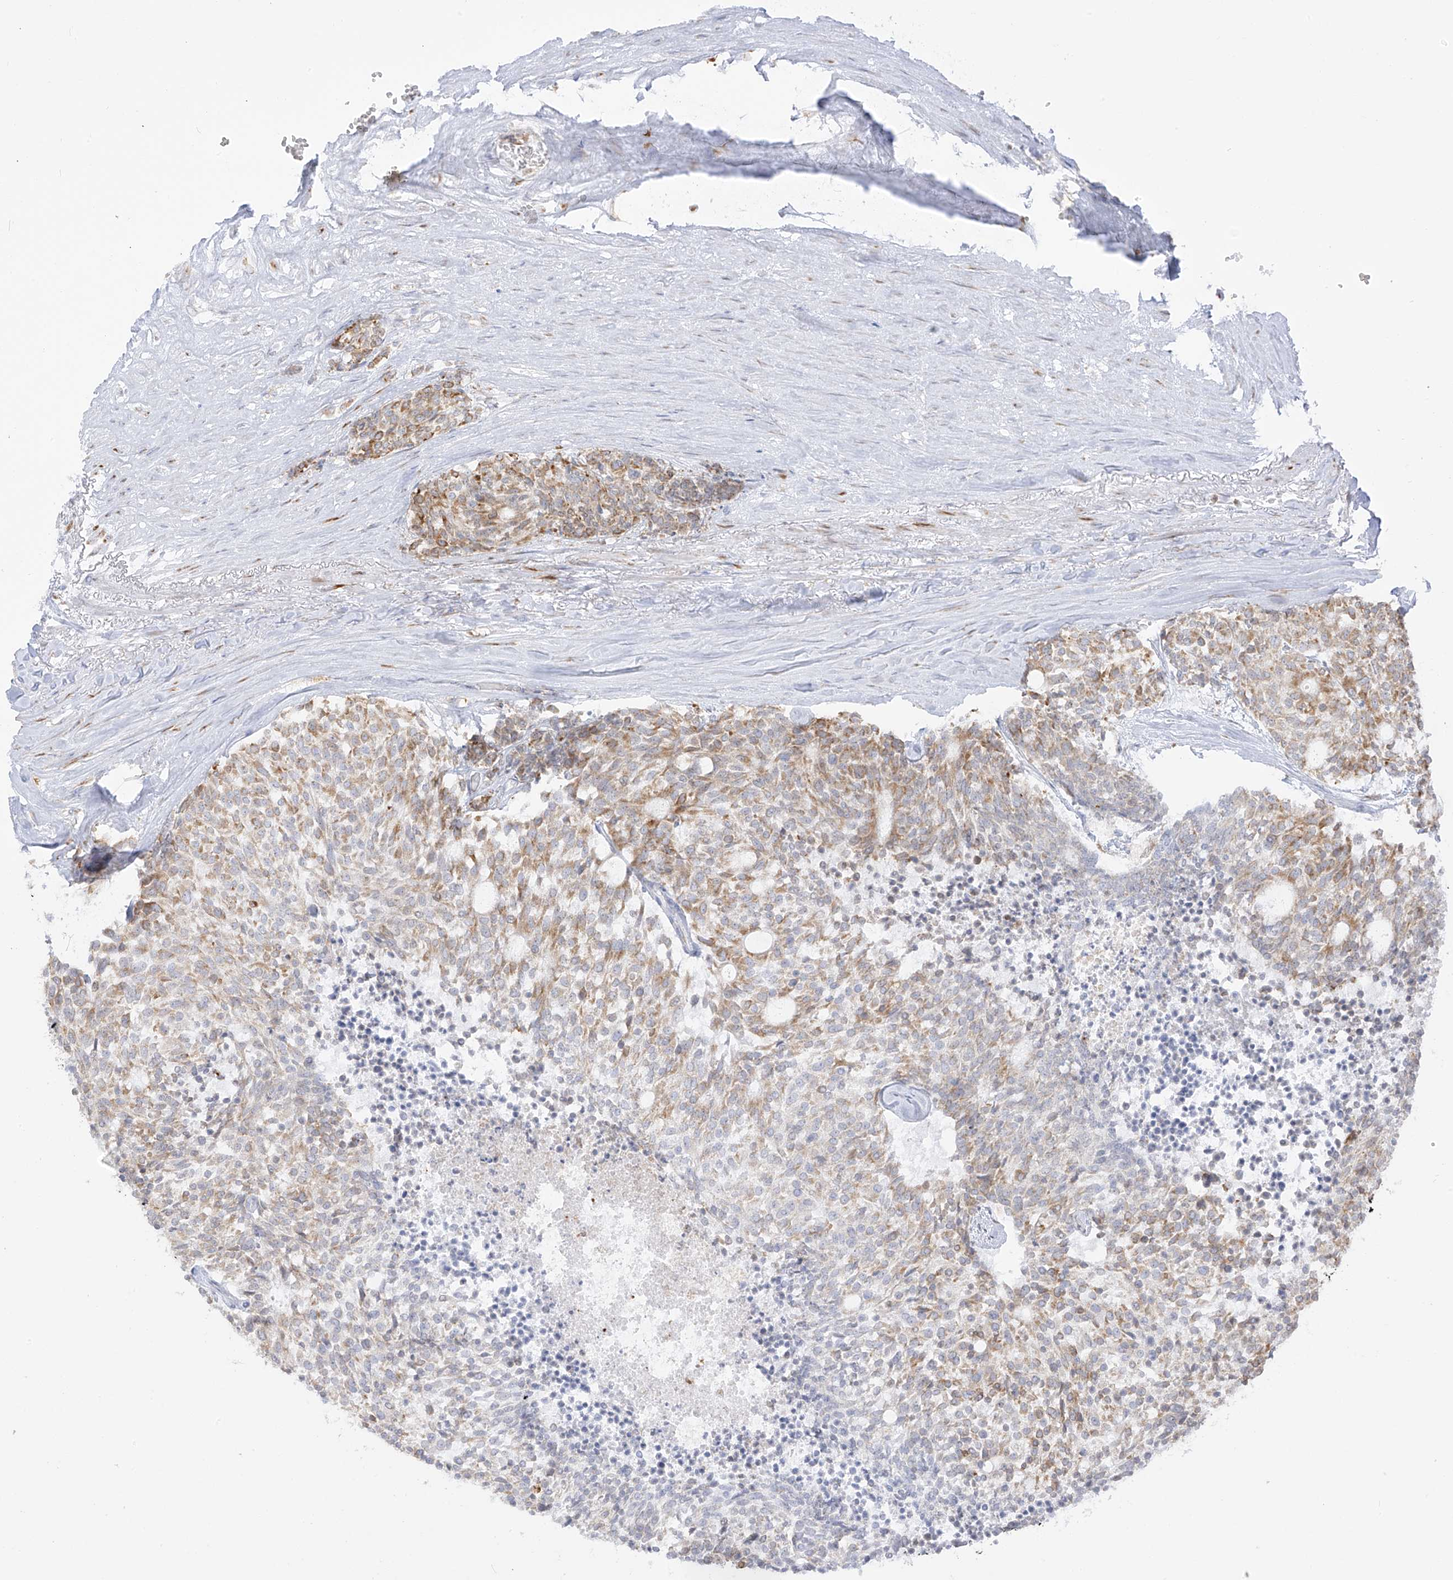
{"staining": {"intensity": "moderate", "quantity": "<25%", "location": "cytoplasmic/membranous"}, "tissue": "carcinoid", "cell_type": "Tumor cells", "image_type": "cancer", "snomed": [{"axis": "morphology", "description": "Carcinoid, malignant, NOS"}, {"axis": "topography", "description": "Pancreas"}], "caption": "Moderate cytoplasmic/membranous expression for a protein is seen in approximately <25% of tumor cells of carcinoid using IHC.", "gene": "LRRC59", "patient": {"sex": "female", "age": 54}}